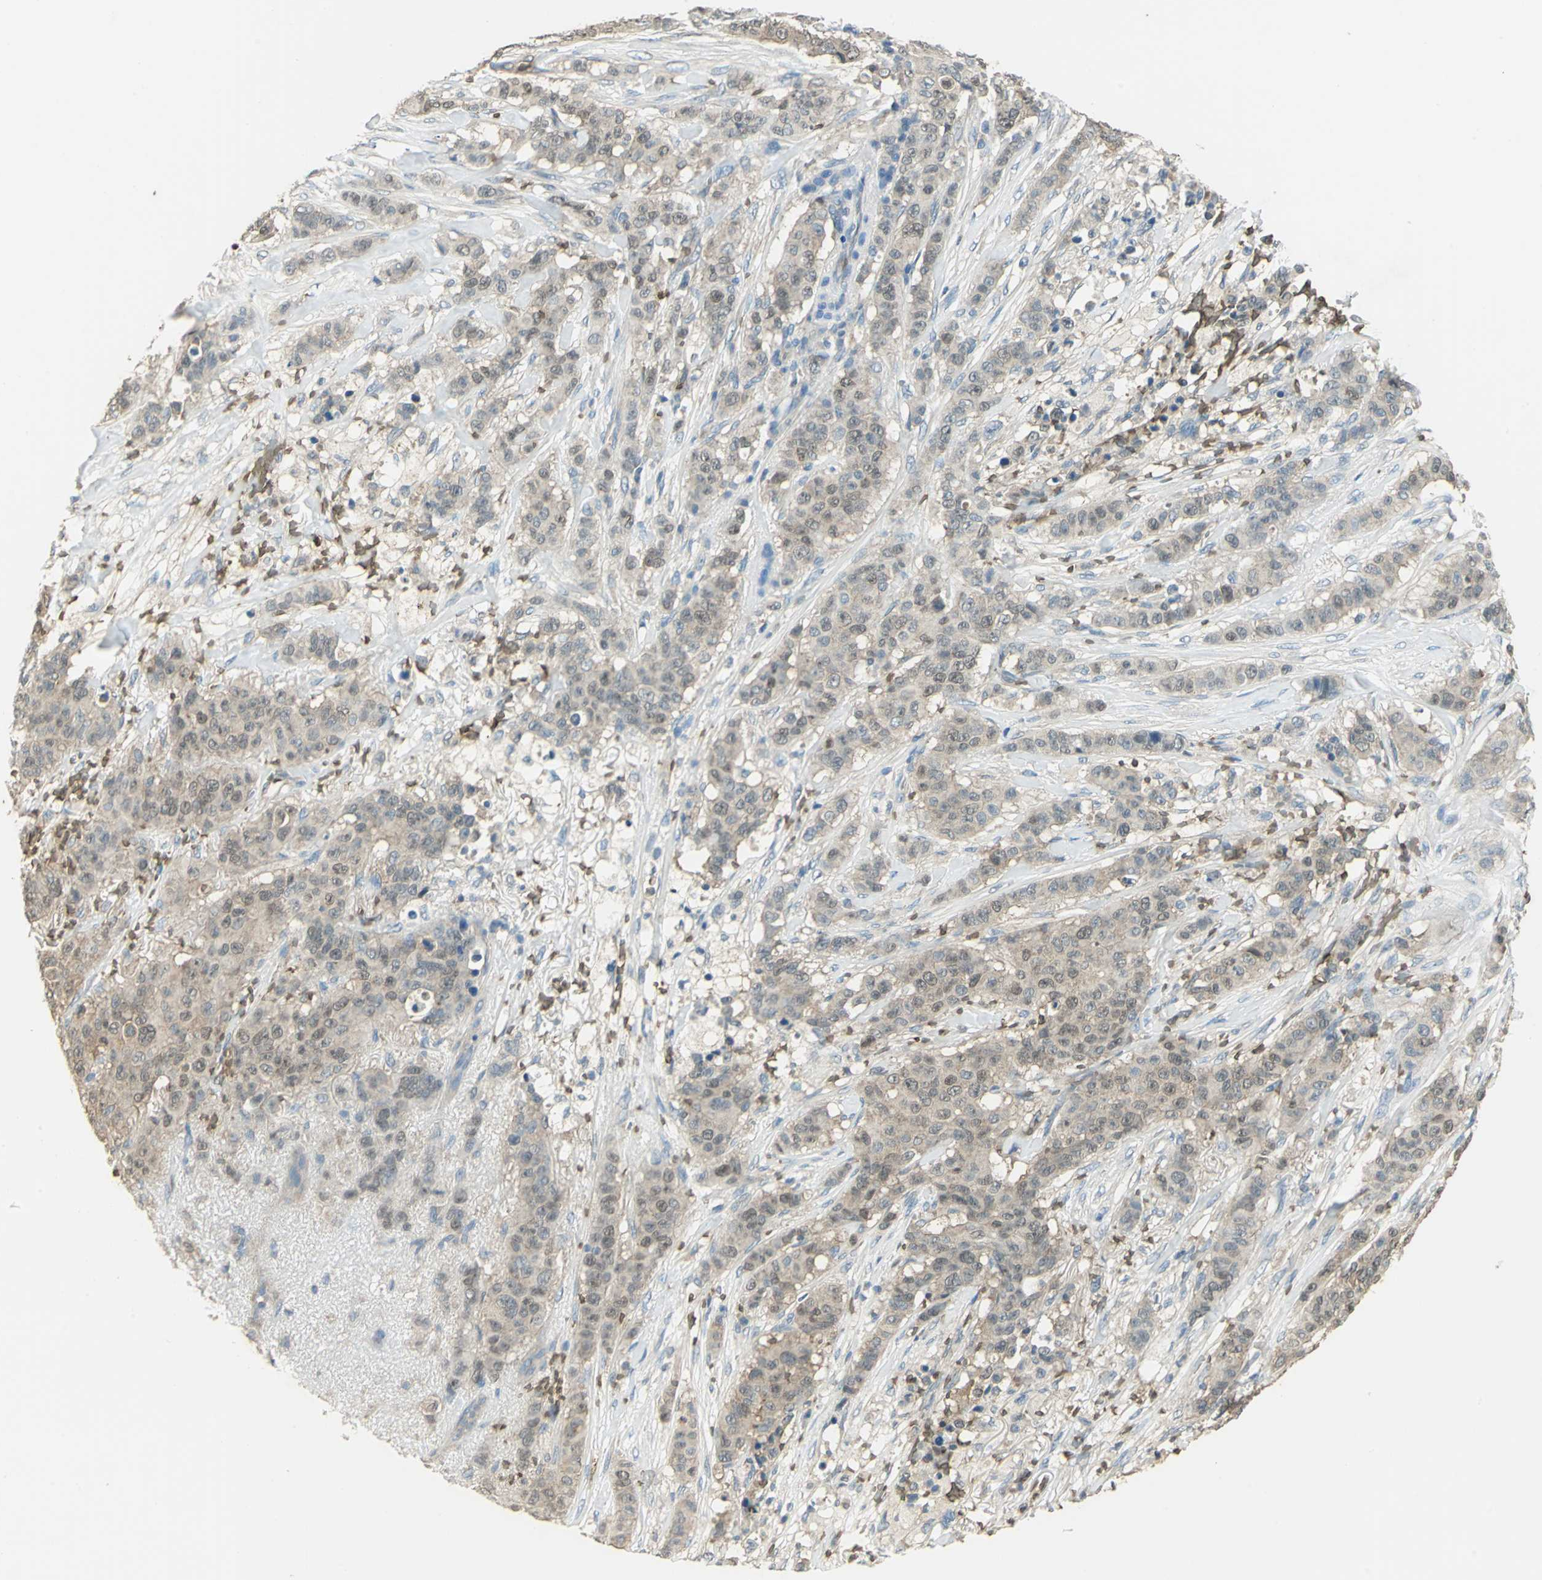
{"staining": {"intensity": "weak", "quantity": ">75%", "location": "cytoplasmic/membranous,nuclear"}, "tissue": "breast cancer", "cell_type": "Tumor cells", "image_type": "cancer", "snomed": [{"axis": "morphology", "description": "Duct carcinoma"}, {"axis": "topography", "description": "Breast"}], "caption": "Weak cytoplasmic/membranous and nuclear positivity is seen in about >75% of tumor cells in breast cancer (invasive ductal carcinoma).", "gene": "DDAH1", "patient": {"sex": "female", "age": 40}}